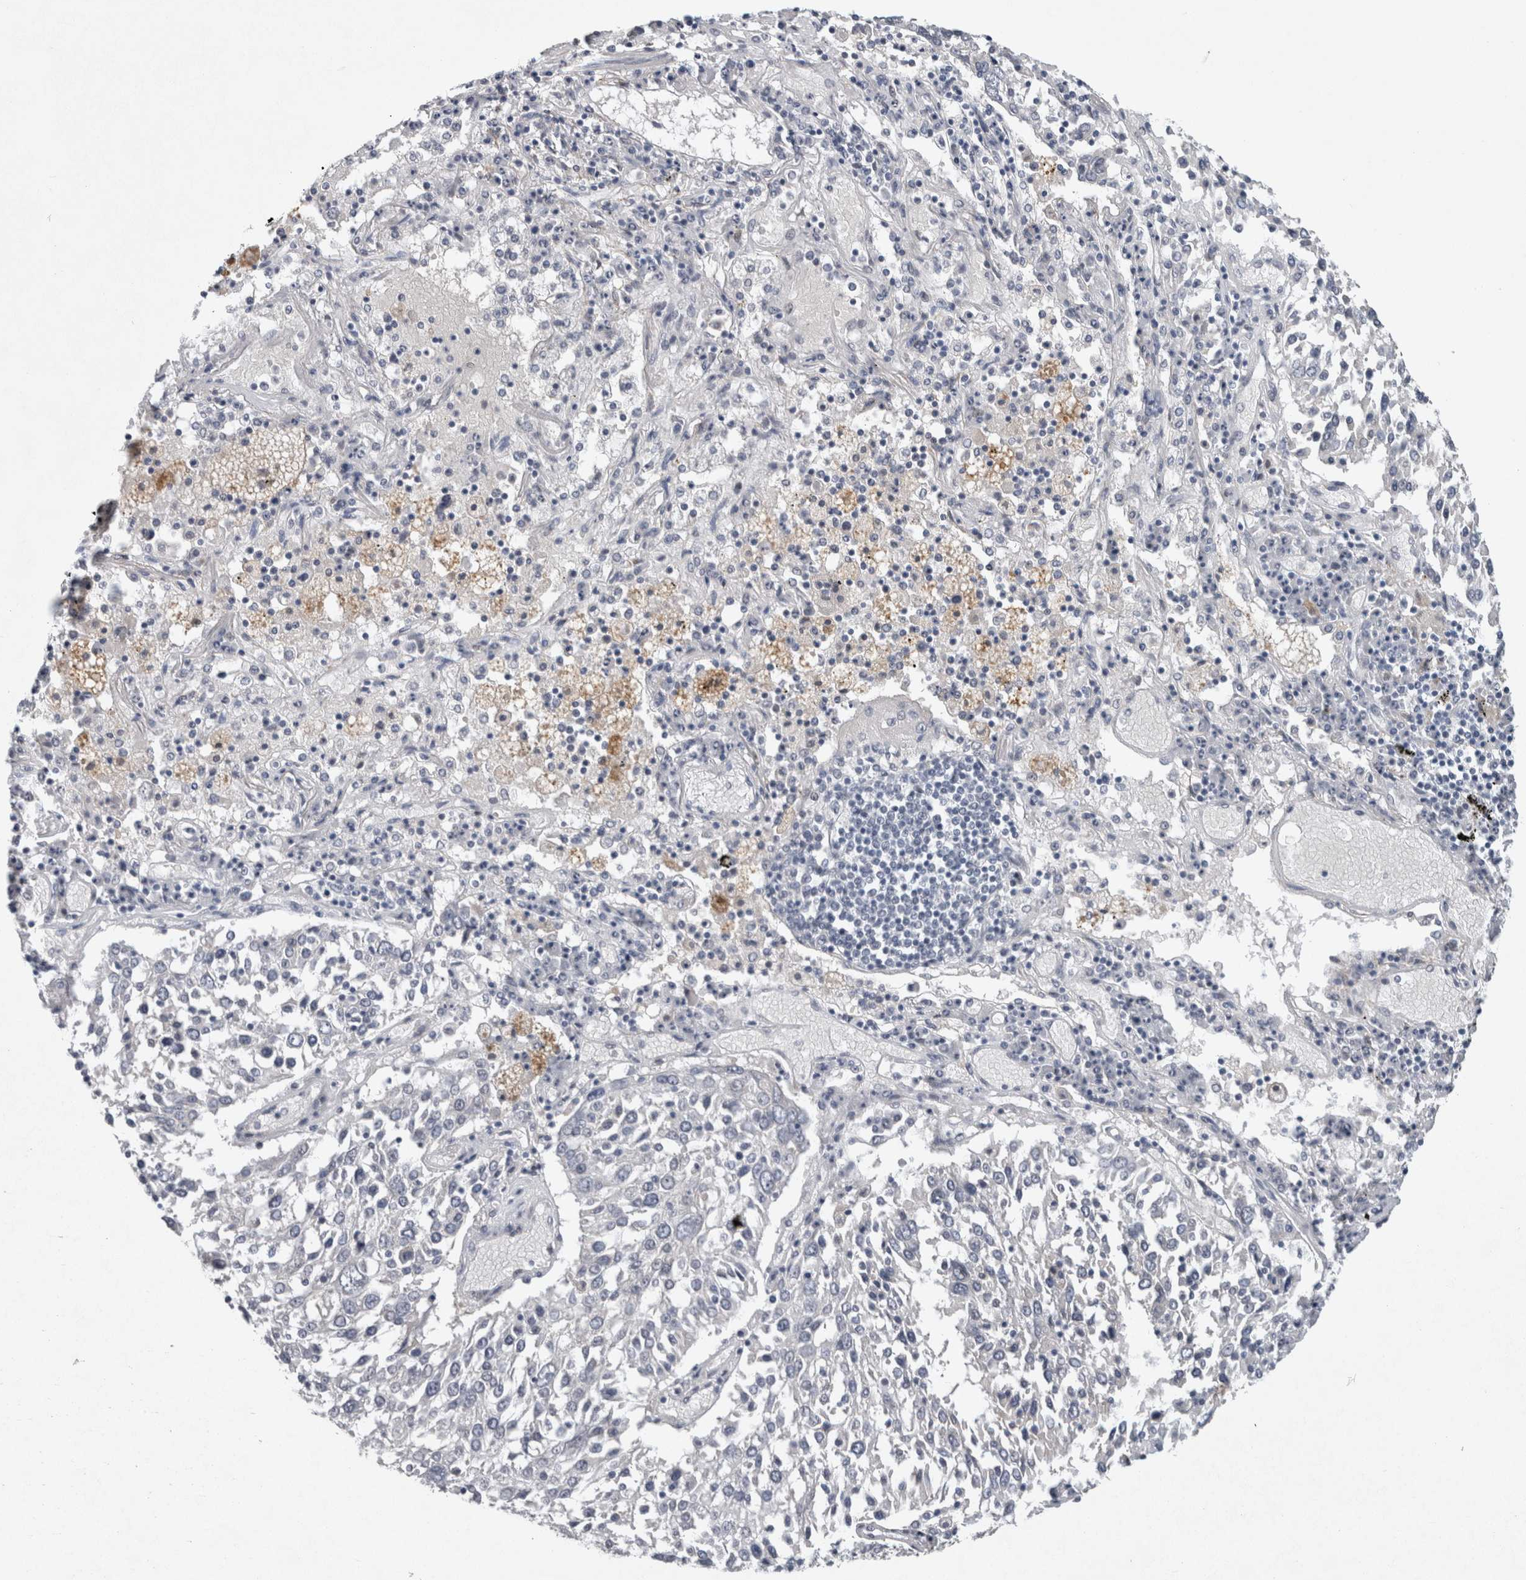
{"staining": {"intensity": "negative", "quantity": "none", "location": "none"}, "tissue": "lung cancer", "cell_type": "Tumor cells", "image_type": "cancer", "snomed": [{"axis": "morphology", "description": "Squamous cell carcinoma, NOS"}, {"axis": "topography", "description": "Lung"}], "caption": "Immunohistochemistry histopathology image of lung cancer stained for a protein (brown), which reveals no positivity in tumor cells. Brightfield microscopy of immunohistochemistry (IHC) stained with DAB (brown) and hematoxylin (blue), captured at high magnification.", "gene": "PRXL2A", "patient": {"sex": "male", "age": 65}}